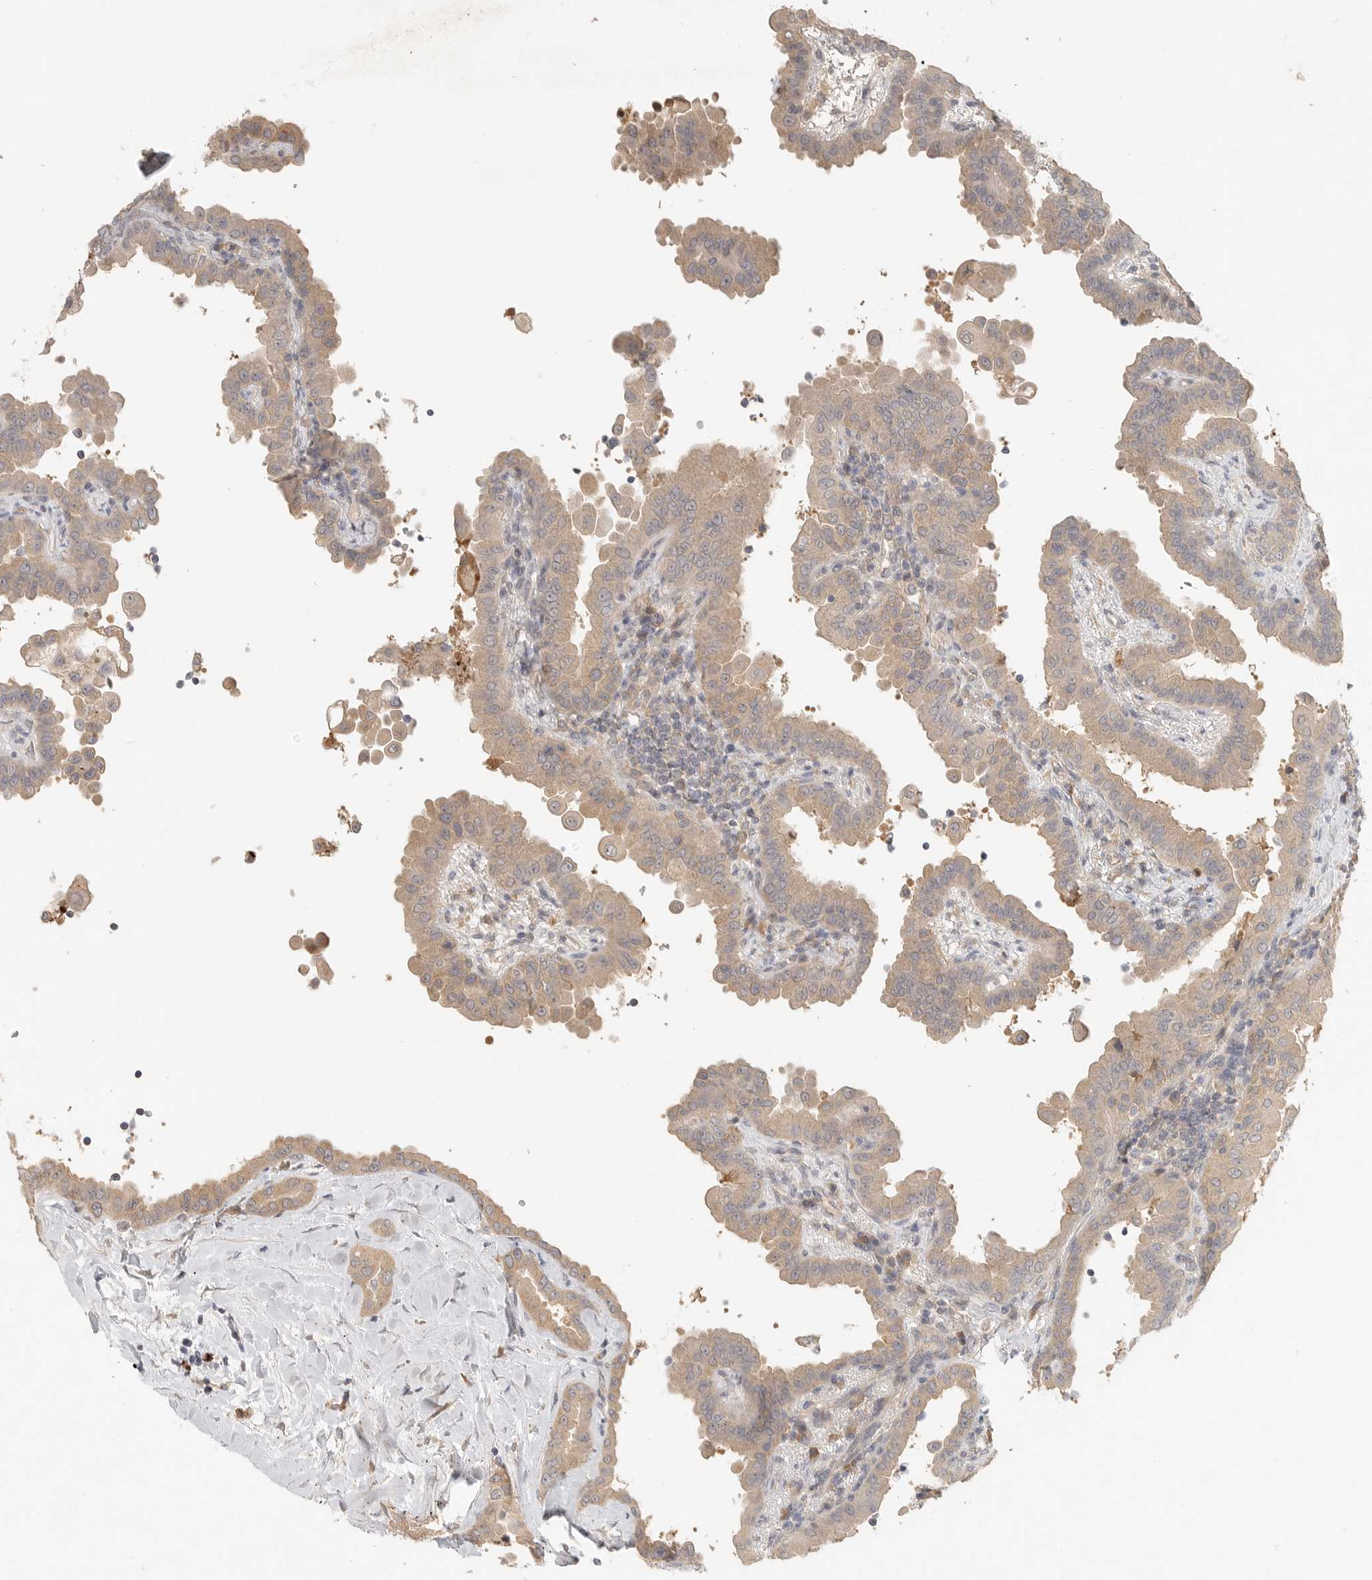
{"staining": {"intensity": "weak", "quantity": ">75%", "location": "cytoplasmic/membranous"}, "tissue": "thyroid cancer", "cell_type": "Tumor cells", "image_type": "cancer", "snomed": [{"axis": "morphology", "description": "Papillary adenocarcinoma, NOS"}, {"axis": "topography", "description": "Thyroid gland"}], "caption": "Immunohistochemistry micrograph of neoplastic tissue: human thyroid cancer (papillary adenocarcinoma) stained using immunohistochemistry (IHC) exhibits low levels of weak protein expression localized specifically in the cytoplasmic/membranous of tumor cells, appearing as a cytoplasmic/membranous brown color.", "gene": "HDAC6", "patient": {"sex": "male", "age": 33}}